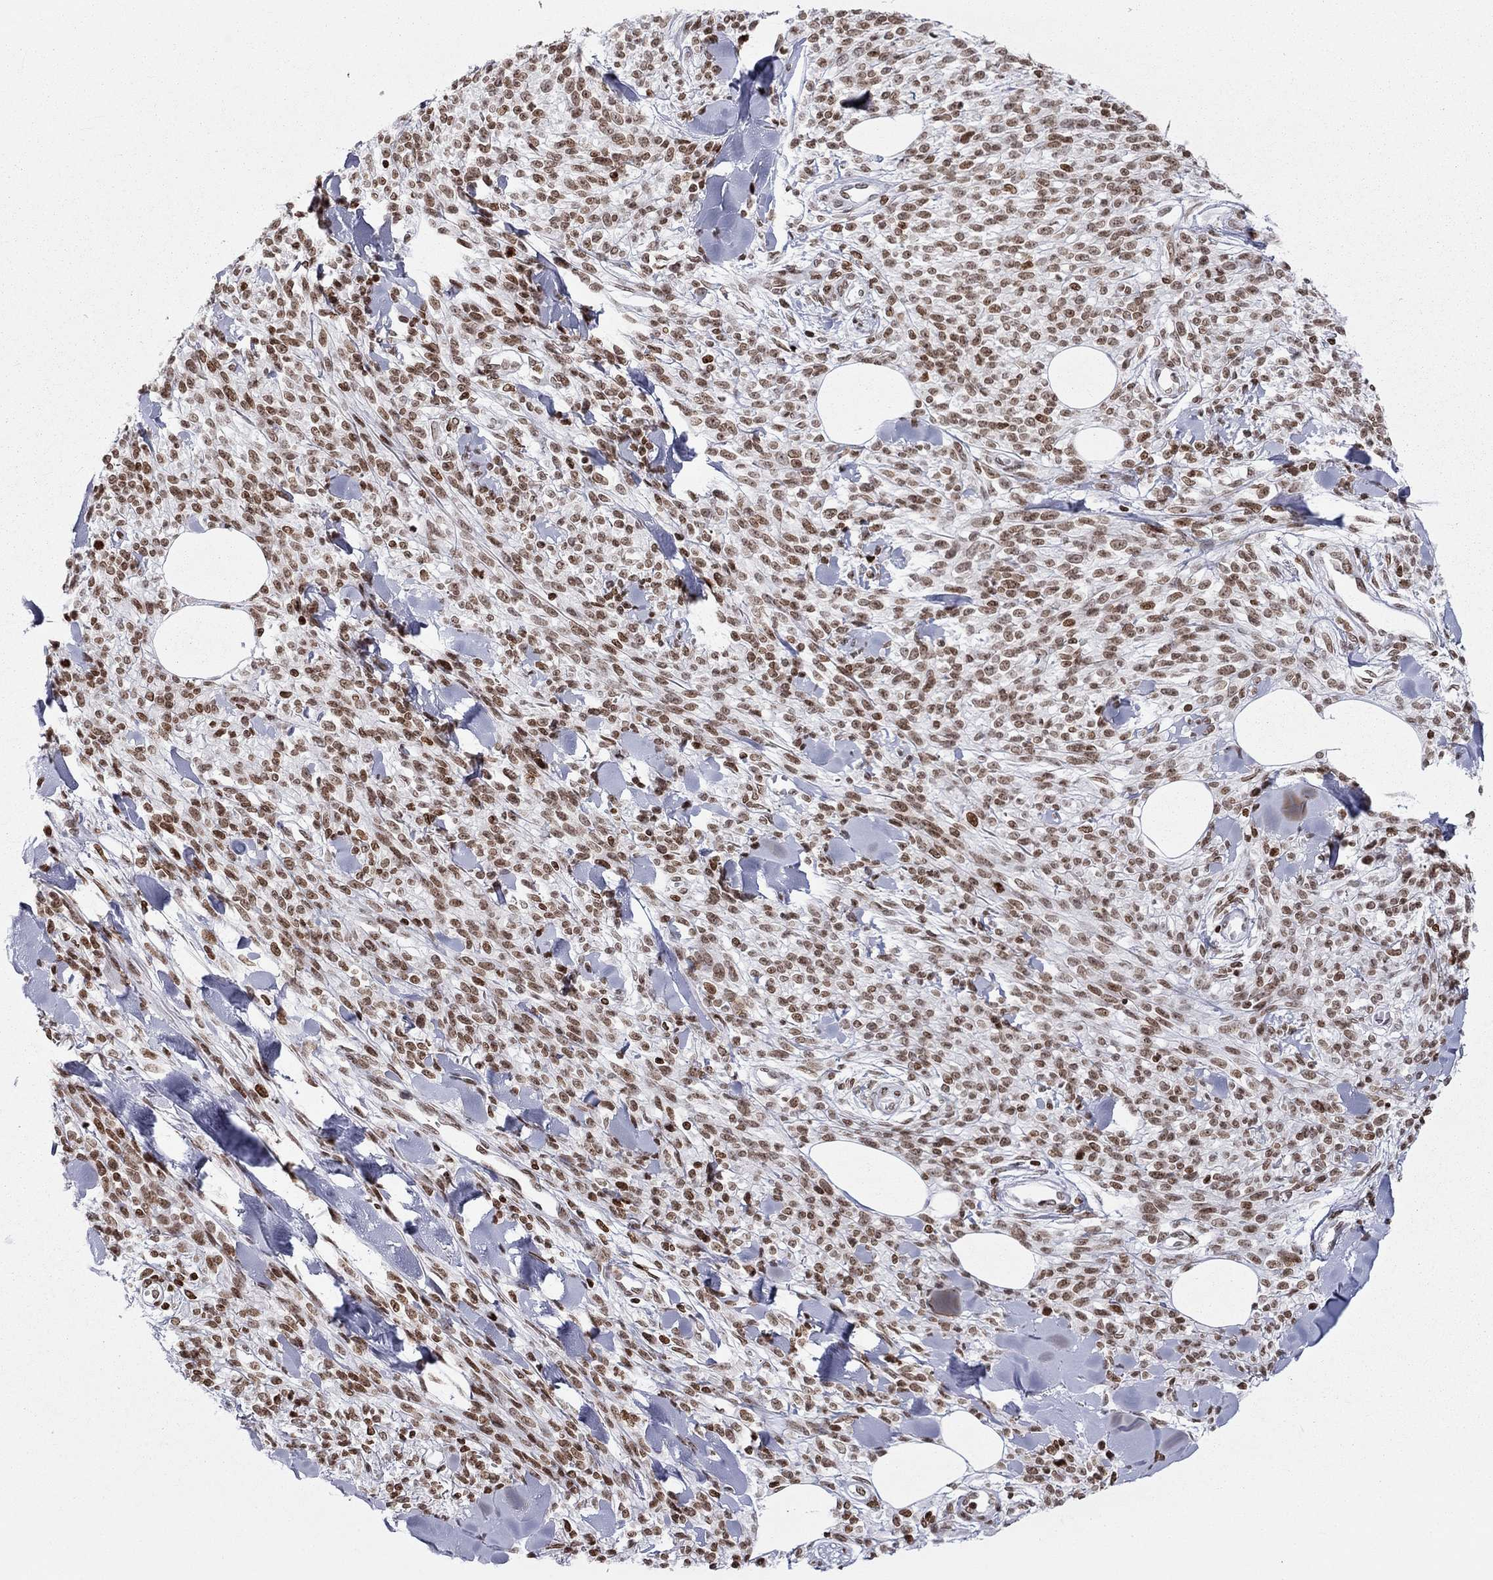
{"staining": {"intensity": "moderate", "quantity": ">75%", "location": "nuclear"}, "tissue": "melanoma", "cell_type": "Tumor cells", "image_type": "cancer", "snomed": [{"axis": "morphology", "description": "Malignant melanoma, NOS"}, {"axis": "topography", "description": "Skin"}, {"axis": "topography", "description": "Skin of trunk"}], "caption": "Brown immunohistochemical staining in melanoma reveals moderate nuclear positivity in about >75% of tumor cells.", "gene": "H2AX", "patient": {"sex": "male", "age": 74}}